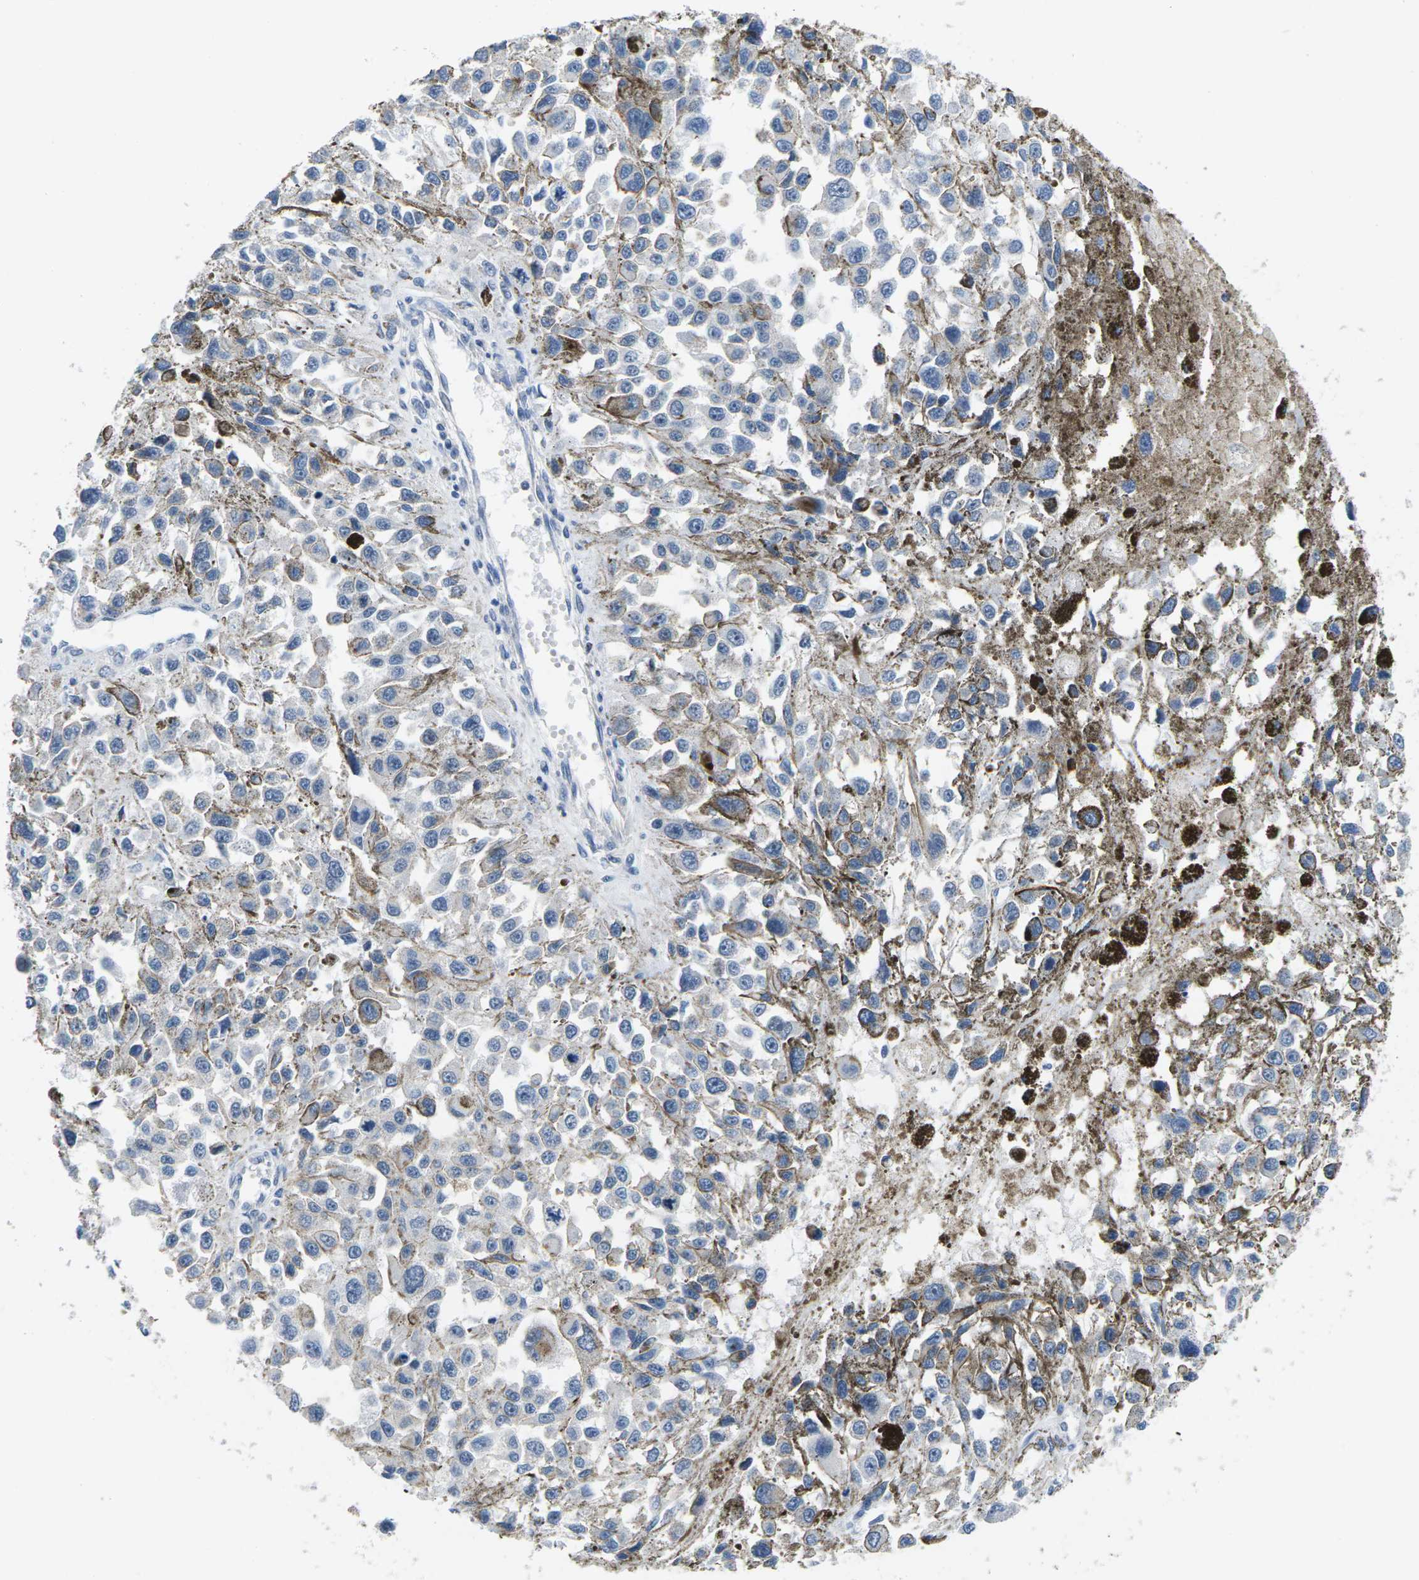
{"staining": {"intensity": "negative", "quantity": "none", "location": "none"}, "tissue": "melanoma", "cell_type": "Tumor cells", "image_type": "cancer", "snomed": [{"axis": "morphology", "description": "Malignant melanoma, Metastatic site"}, {"axis": "topography", "description": "Lymph node"}], "caption": "There is no significant expression in tumor cells of malignant melanoma (metastatic site).", "gene": "TSPAN2", "patient": {"sex": "male", "age": 59}}